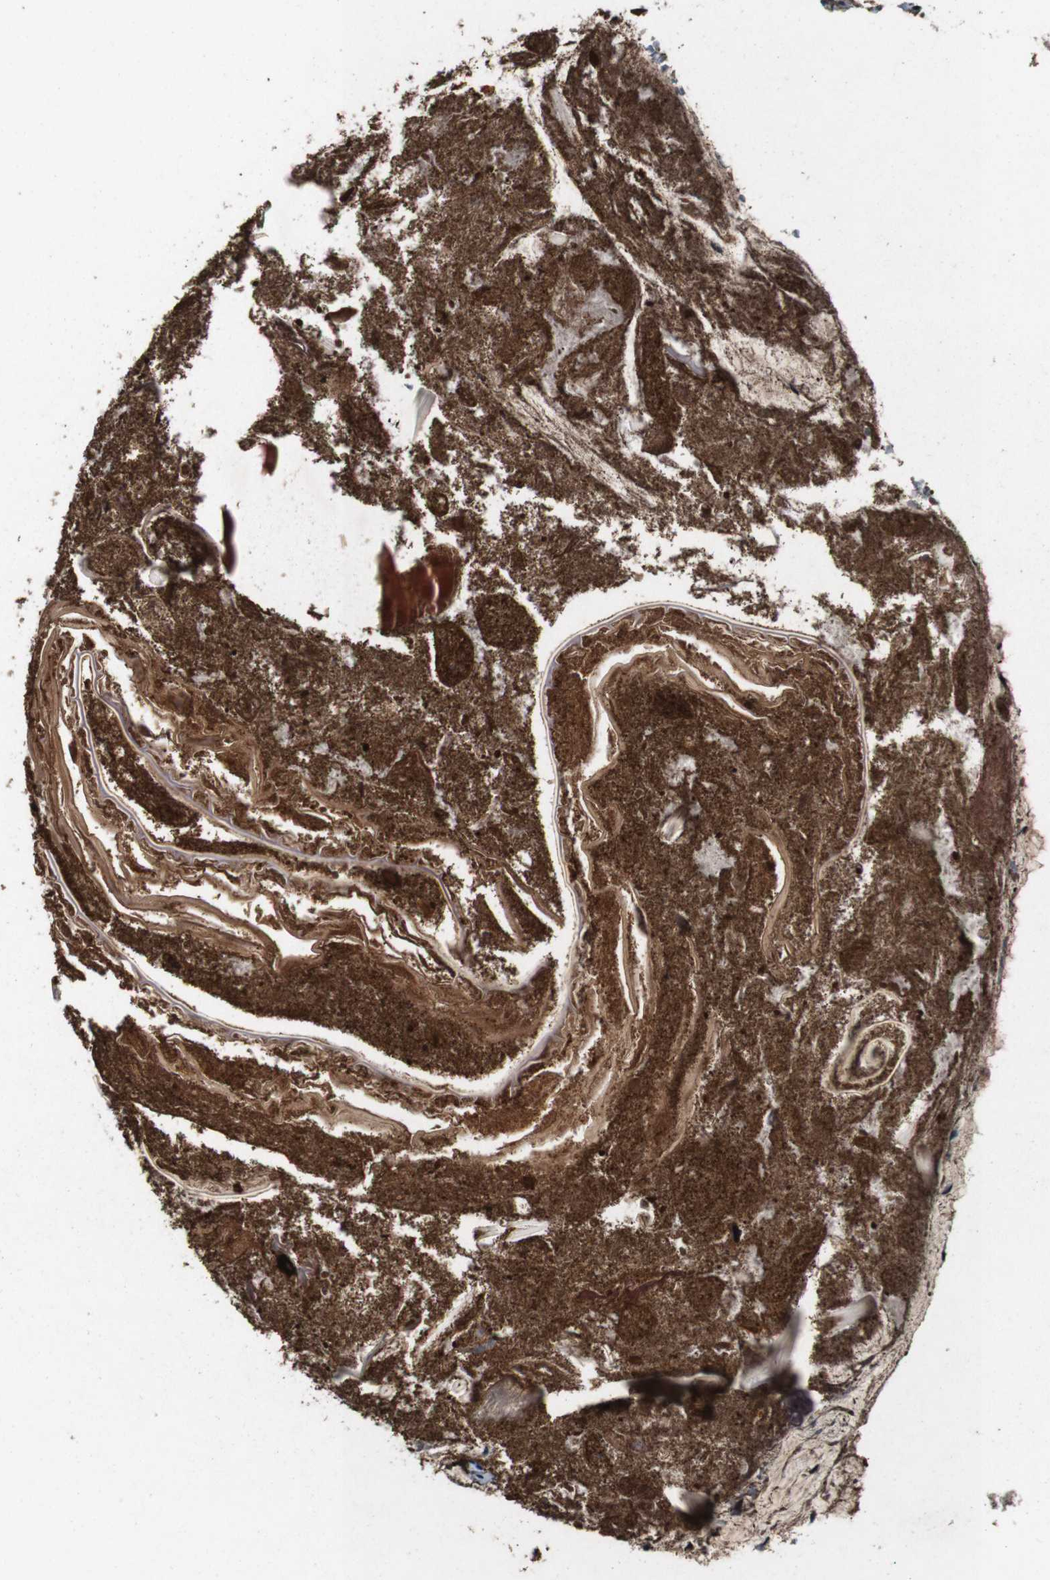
{"staining": {"intensity": "strong", "quantity": ">75%", "location": "cytoplasmic/membranous,nuclear"}, "tissue": "appendix", "cell_type": "Glandular cells", "image_type": "normal", "snomed": [{"axis": "morphology", "description": "Normal tissue, NOS"}, {"axis": "topography", "description": "Appendix"}], "caption": "Brown immunohistochemical staining in unremarkable human appendix exhibits strong cytoplasmic/membranous,nuclear staining in approximately >75% of glandular cells.", "gene": "NR4A2", "patient": {"sex": "male", "age": 52}}